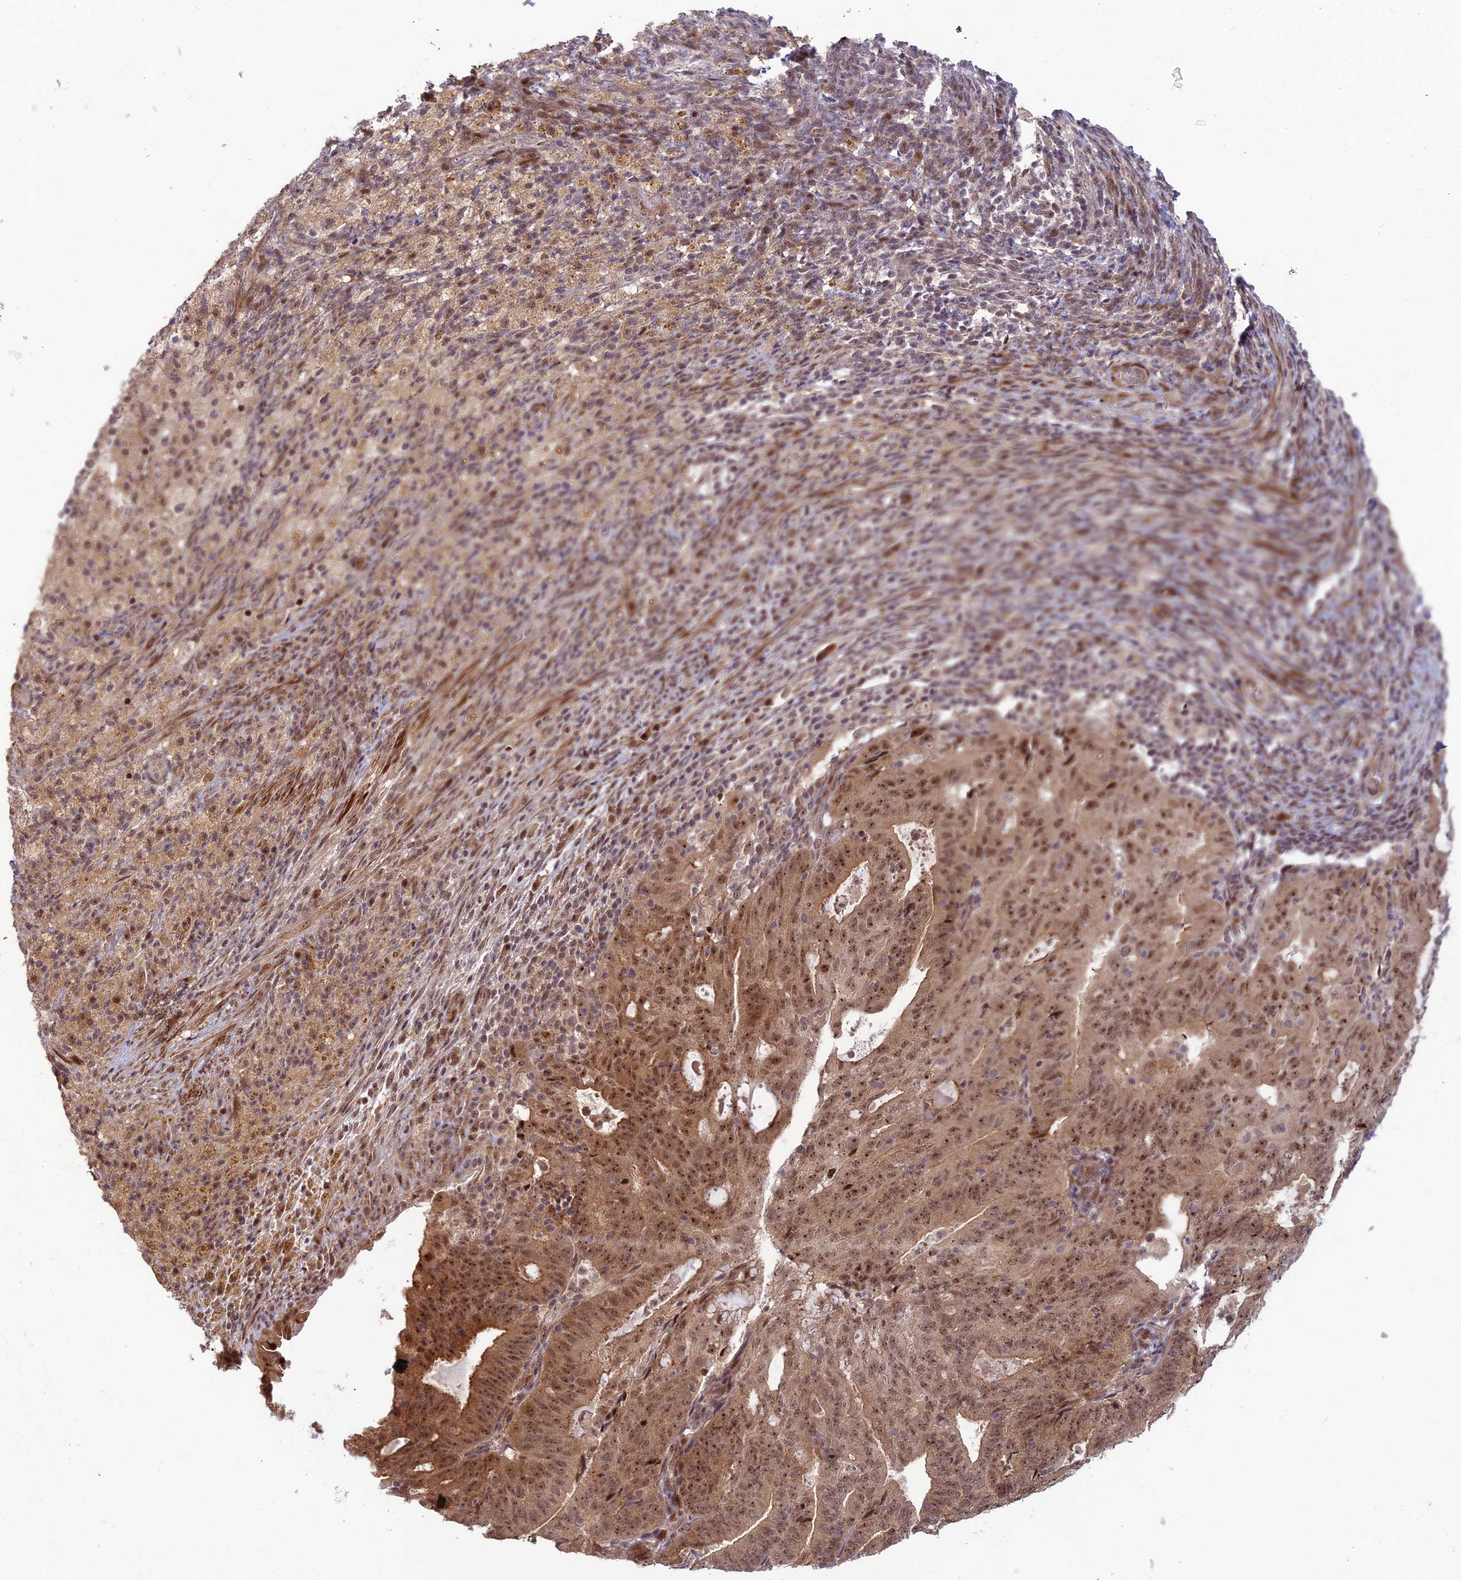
{"staining": {"intensity": "moderate", "quantity": ">75%", "location": "cytoplasmic/membranous,nuclear"}, "tissue": "endometrial cancer", "cell_type": "Tumor cells", "image_type": "cancer", "snomed": [{"axis": "morphology", "description": "Adenocarcinoma, NOS"}, {"axis": "topography", "description": "Endometrium"}], "caption": "Protein expression by immunohistochemistry exhibits moderate cytoplasmic/membranous and nuclear expression in approximately >75% of tumor cells in endometrial adenocarcinoma. The protein is stained brown, and the nuclei are stained in blue (DAB IHC with brightfield microscopy, high magnification).", "gene": "ASPDH", "patient": {"sex": "female", "age": 70}}